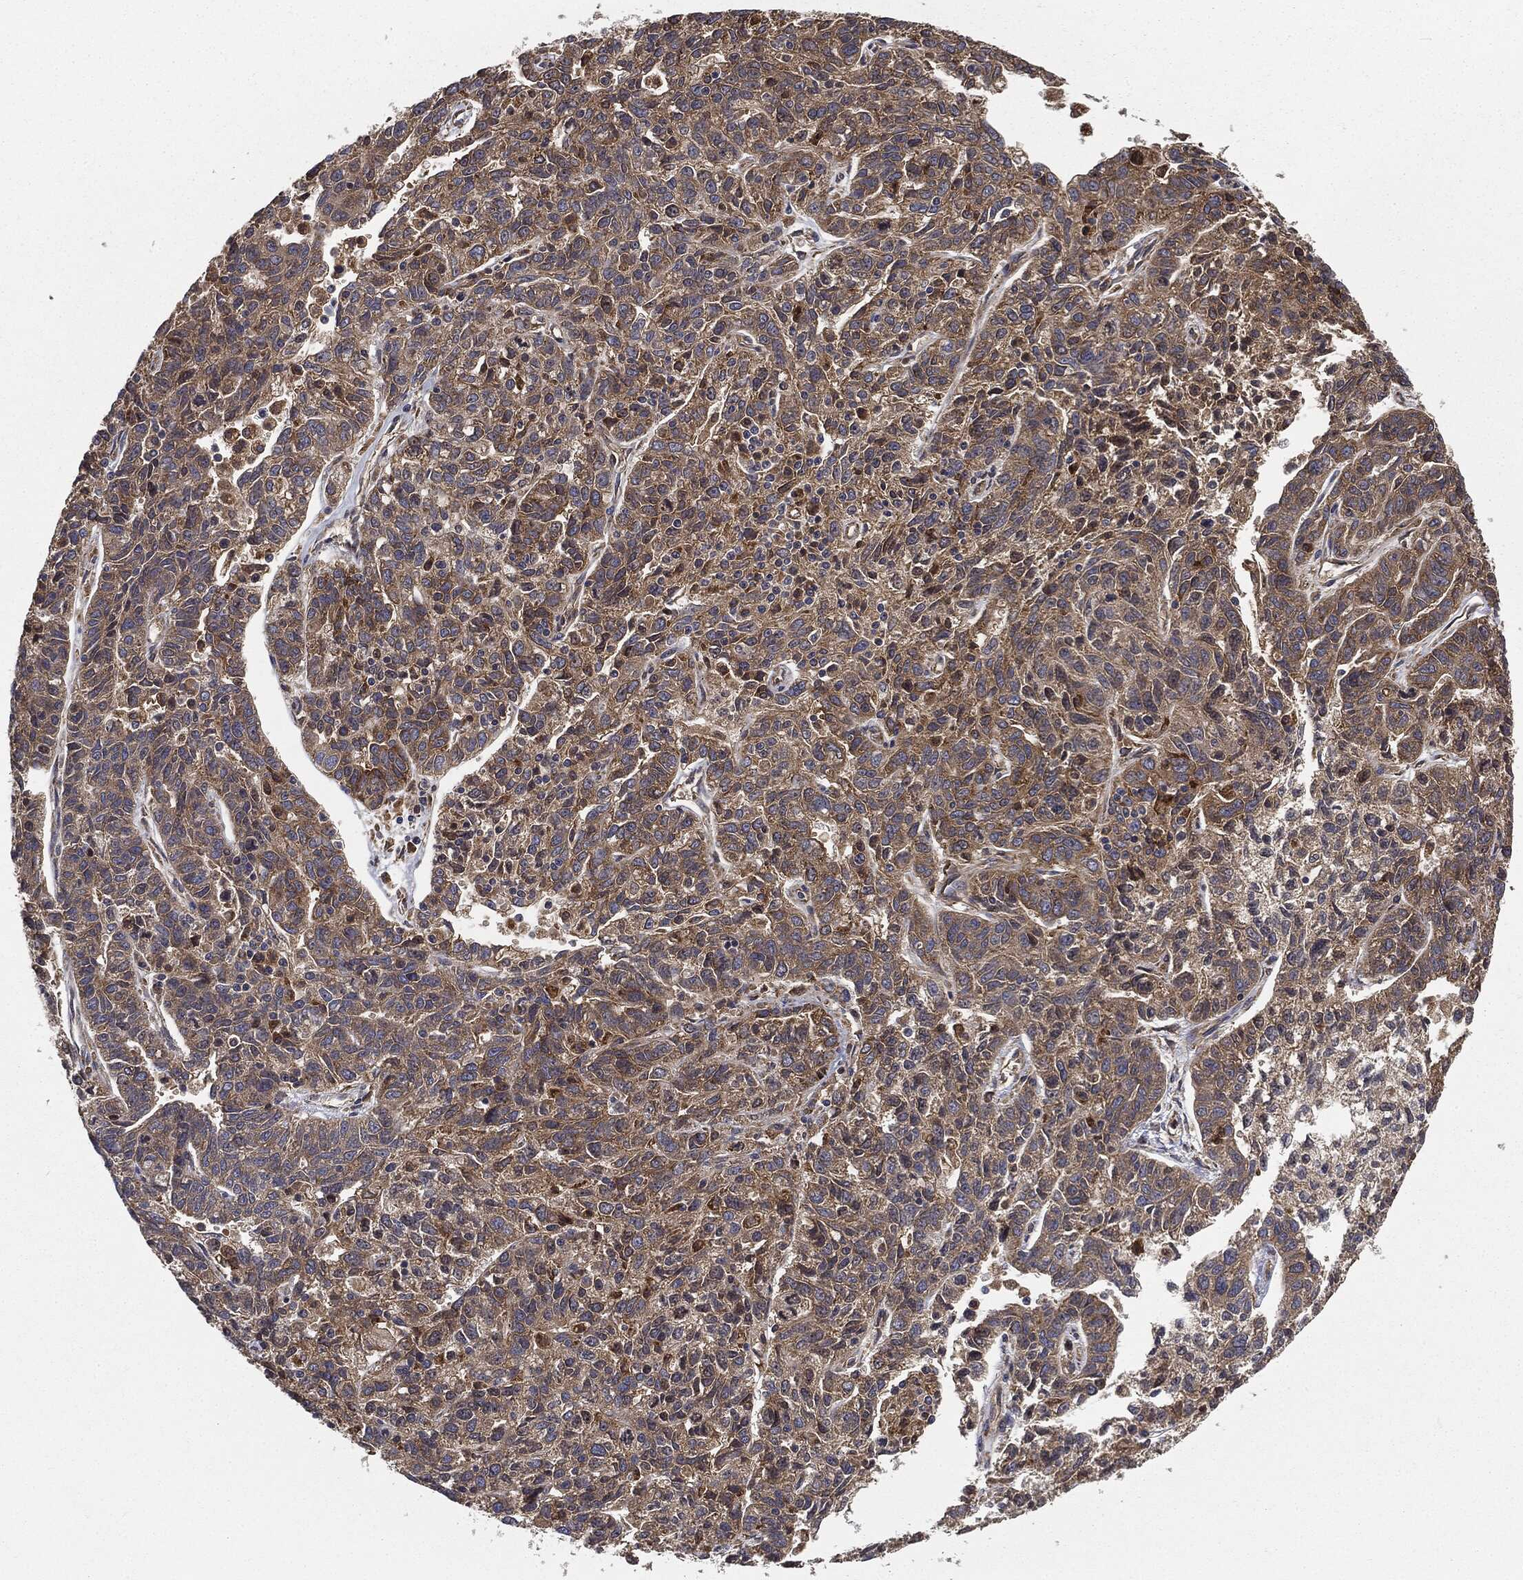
{"staining": {"intensity": "moderate", "quantity": ">75%", "location": "cytoplasmic/membranous"}, "tissue": "ovarian cancer", "cell_type": "Tumor cells", "image_type": "cancer", "snomed": [{"axis": "morphology", "description": "Cystadenocarcinoma, serous, NOS"}, {"axis": "topography", "description": "Ovary"}], "caption": "Immunohistochemistry of ovarian serous cystadenocarcinoma demonstrates medium levels of moderate cytoplasmic/membranous expression in approximately >75% of tumor cells.", "gene": "EIF2AK2", "patient": {"sex": "female", "age": 71}}